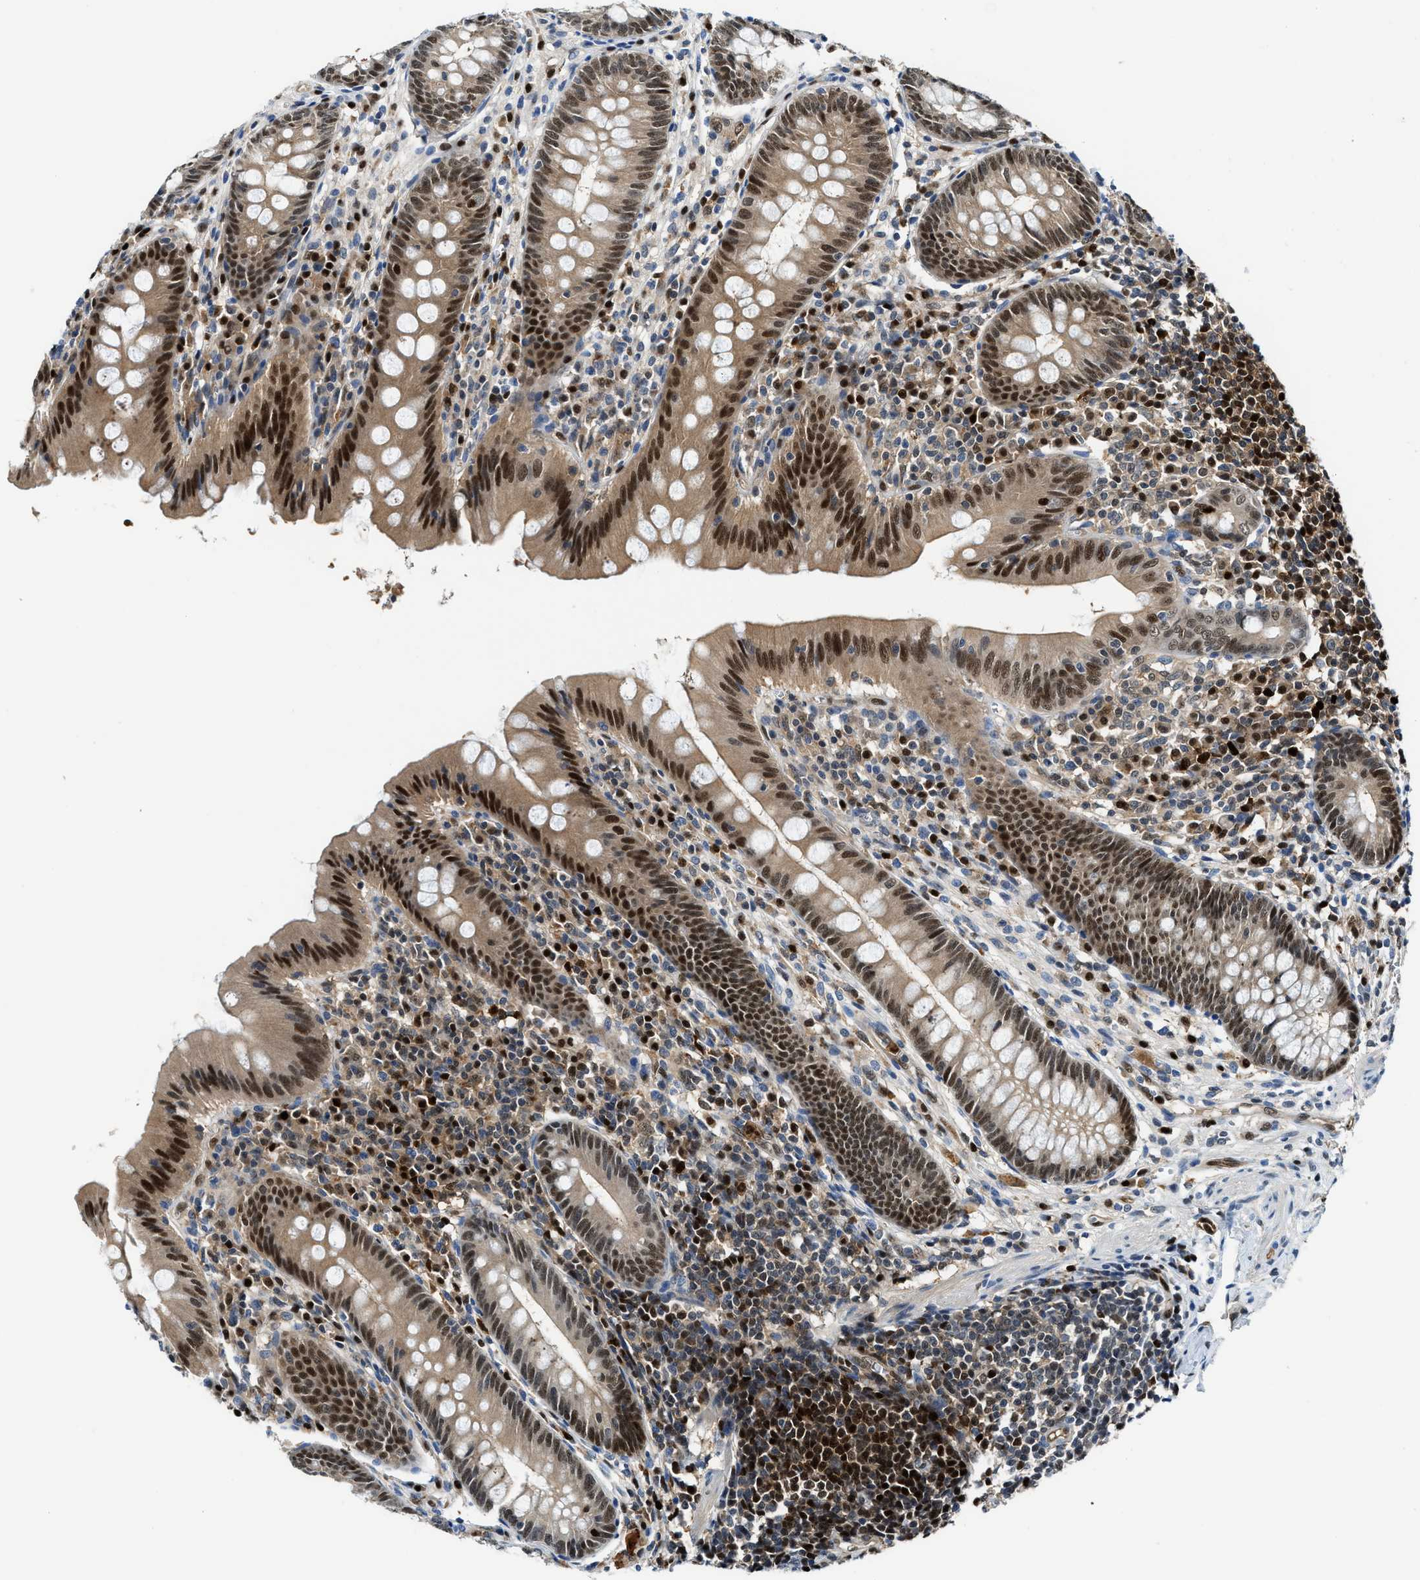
{"staining": {"intensity": "strong", "quantity": "25%-75%", "location": "cytoplasmic/membranous,nuclear"}, "tissue": "appendix", "cell_type": "Glandular cells", "image_type": "normal", "snomed": [{"axis": "morphology", "description": "Normal tissue, NOS"}, {"axis": "topography", "description": "Appendix"}], "caption": "DAB immunohistochemical staining of normal appendix displays strong cytoplasmic/membranous,nuclear protein staining in about 25%-75% of glandular cells.", "gene": "LTA4H", "patient": {"sex": "male", "age": 56}}